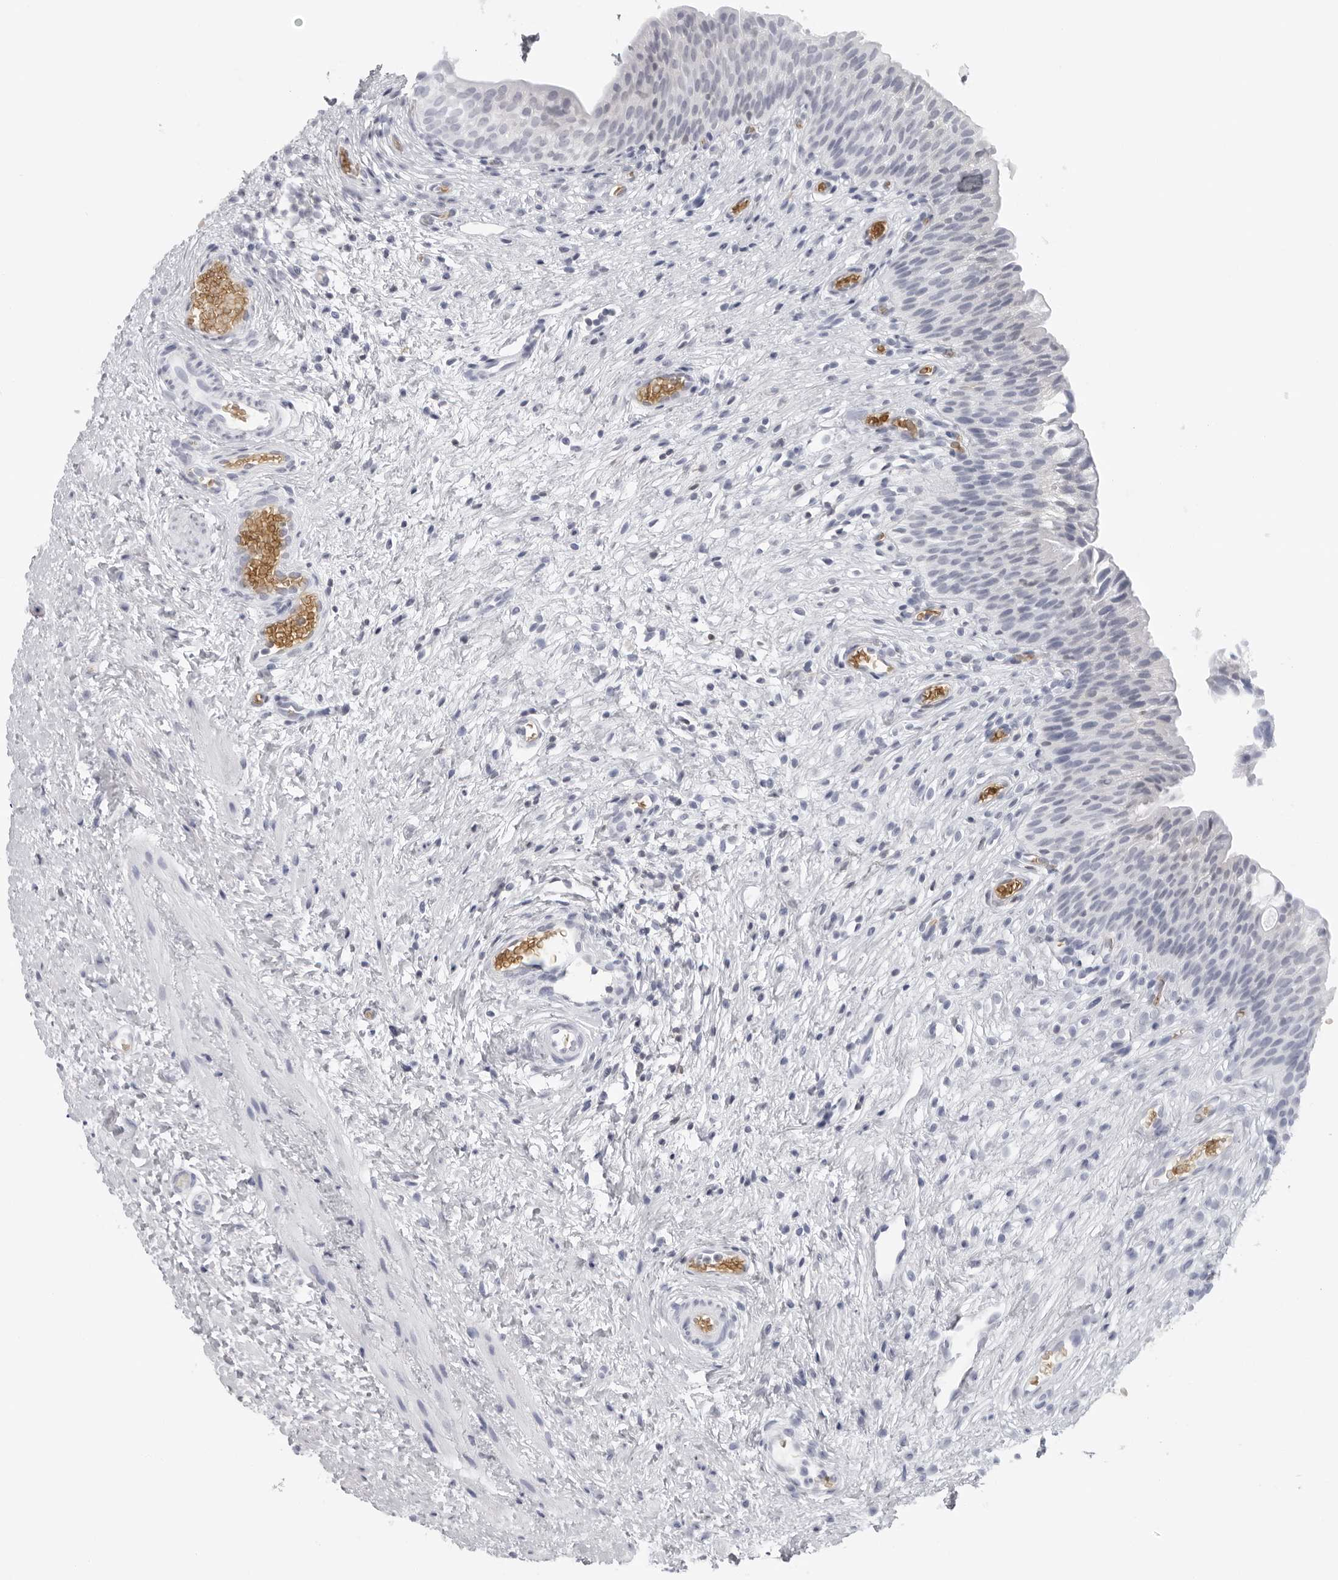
{"staining": {"intensity": "negative", "quantity": "none", "location": "none"}, "tissue": "urinary bladder", "cell_type": "Urothelial cells", "image_type": "normal", "snomed": [{"axis": "morphology", "description": "Normal tissue, NOS"}, {"axis": "topography", "description": "Urinary bladder"}], "caption": "Immunohistochemistry histopathology image of normal urinary bladder: urinary bladder stained with DAB shows no significant protein expression in urothelial cells.", "gene": "EPB41", "patient": {"sex": "male", "age": 1}}